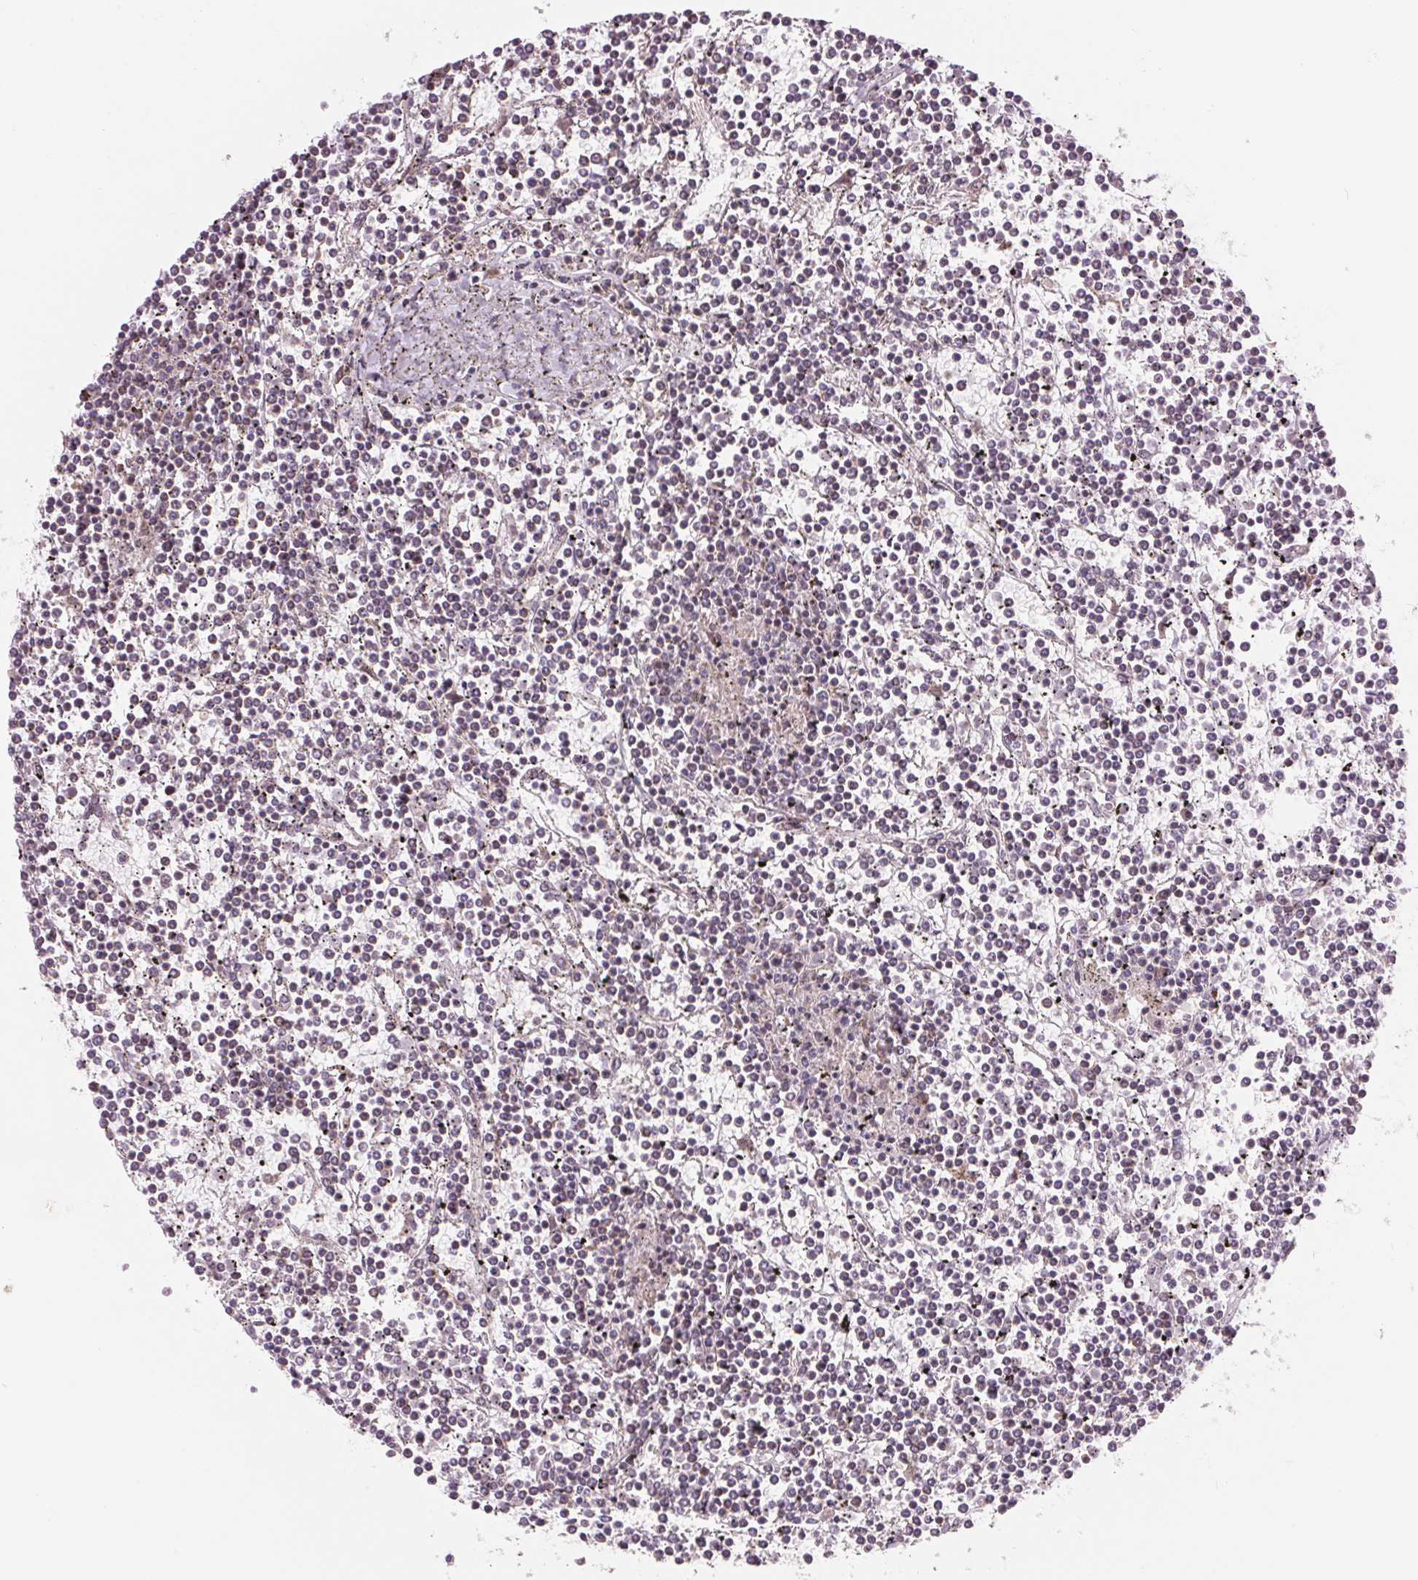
{"staining": {"intensity": "negative", "quantity": "none", "location": "none"}, "tissue": "lymphoma", "cell_type": "Tumor cells", "image_type": "cancer", "snomed": [{"axis": "morphology", "description": "Malignant lymphoma, non-Hodgkin's type, Low grade"}, {"axis": "topography", "description": "Spleen"}], "caption": "Protein analysis of lymphoma exhibits no significant expression in tumor cells.", "gene": "ARHGAP32", "patient": {"sex": "female", "age": 19}}